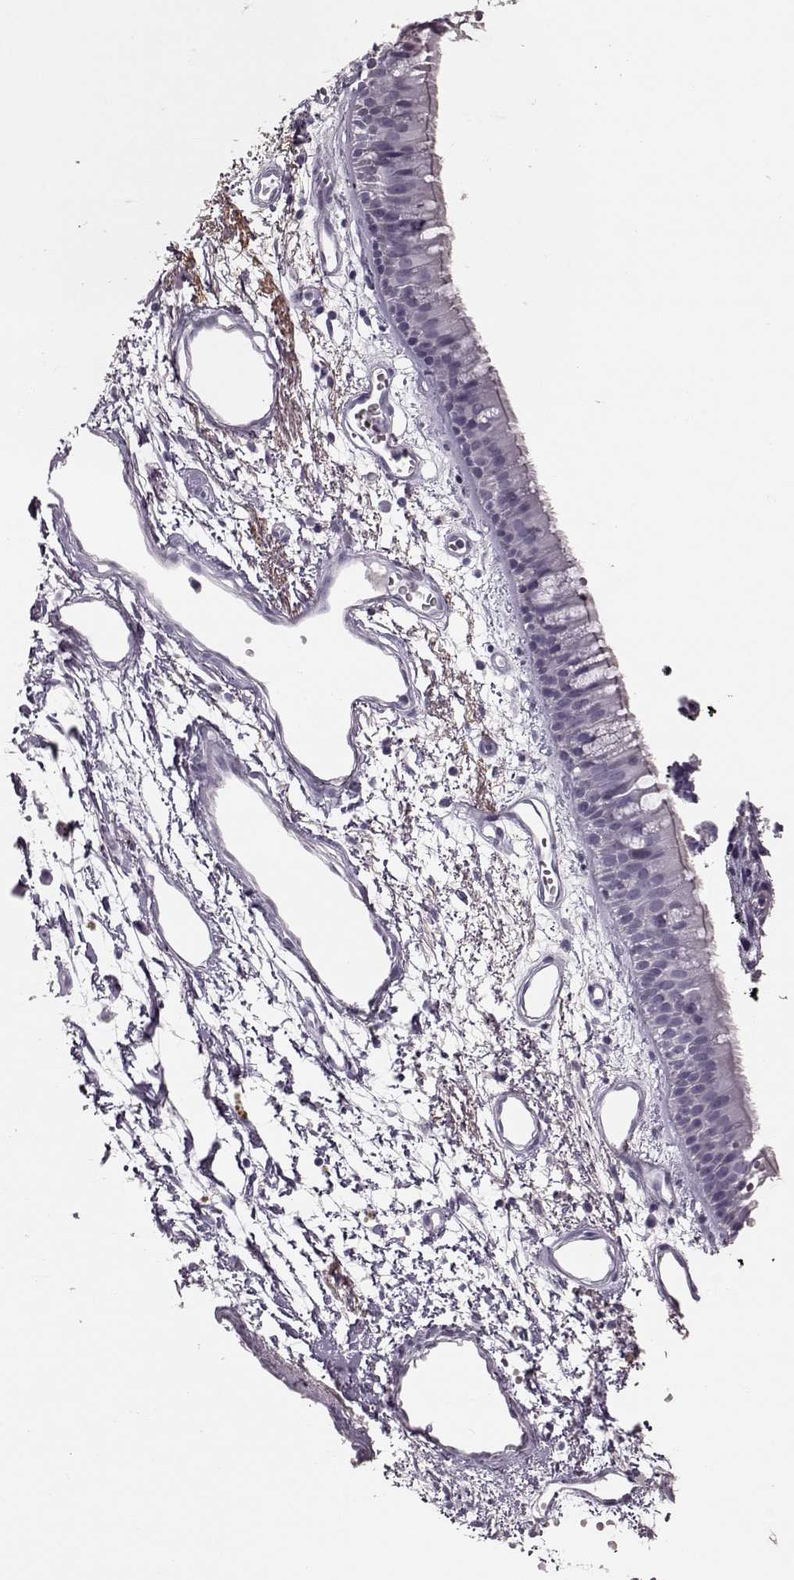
{"staining": {"intensity": "negative", "quantity": "none", "location": "none"}, "tissue": "bronchus", "cell_type": "Respiratory epithelial cells", "image_type": "normal", "snomed": [{"axis": "morphology", "description": "Normal tissue, NOS"}, {"axis": "morphology", "description": "Squamous cell carcinoma, NOS"}, {"axis": "topography", "description": "Cartilage tissue"}, {"axis": "topography", "description": "Bronchus"}, {"axis": "topography", "description": "Lung"}], "caption": "Immunohistochemistry (IHC) photomicrograph of benign human bronchus stained for a protein (brown), which reveals no staining in respiratory epithelial cells.", "gene": "CST7", "patient": {"sex": "male", "age": 66}}